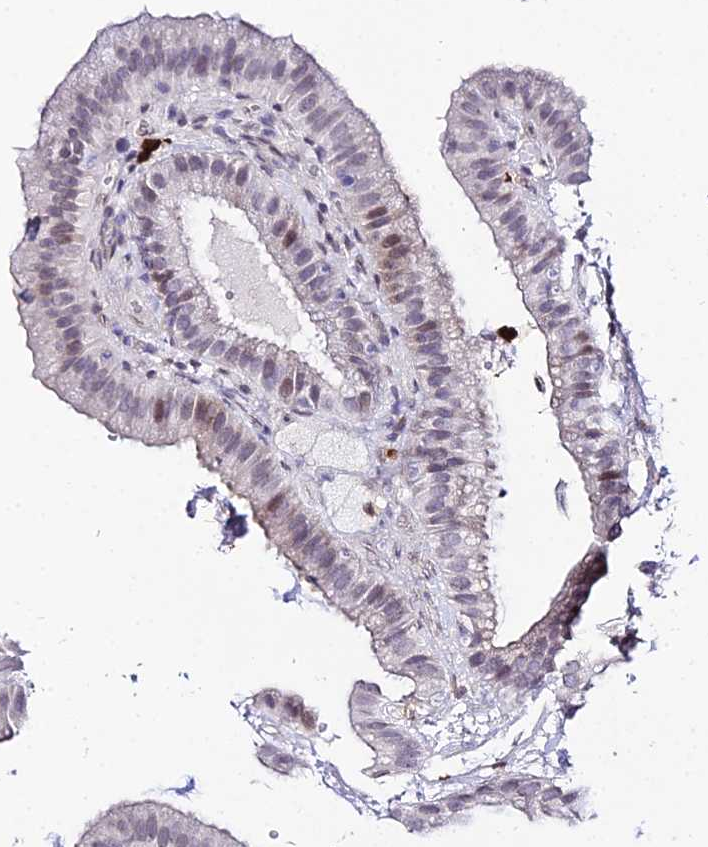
{"staining": {"intensity": "moderate", "quantity": "<25%", "location": "nuclear"}, "tissue": "gallbladder", "cell_type": "Glandular cells", "image_type": "normal", "snomed": [{"axis": "morphology", "description": "Normal tissue, NOS"}, {"axis": "topography", "description": "Gallbladder"}], "caption": "Glandular cells exhibit low levels of moderate nuclear expression in about <25% of cells in normal gallbladder. Nuclei are stained in blue.", "gene": "MCM10", "patient": {"sex": "female", "age": 61}}